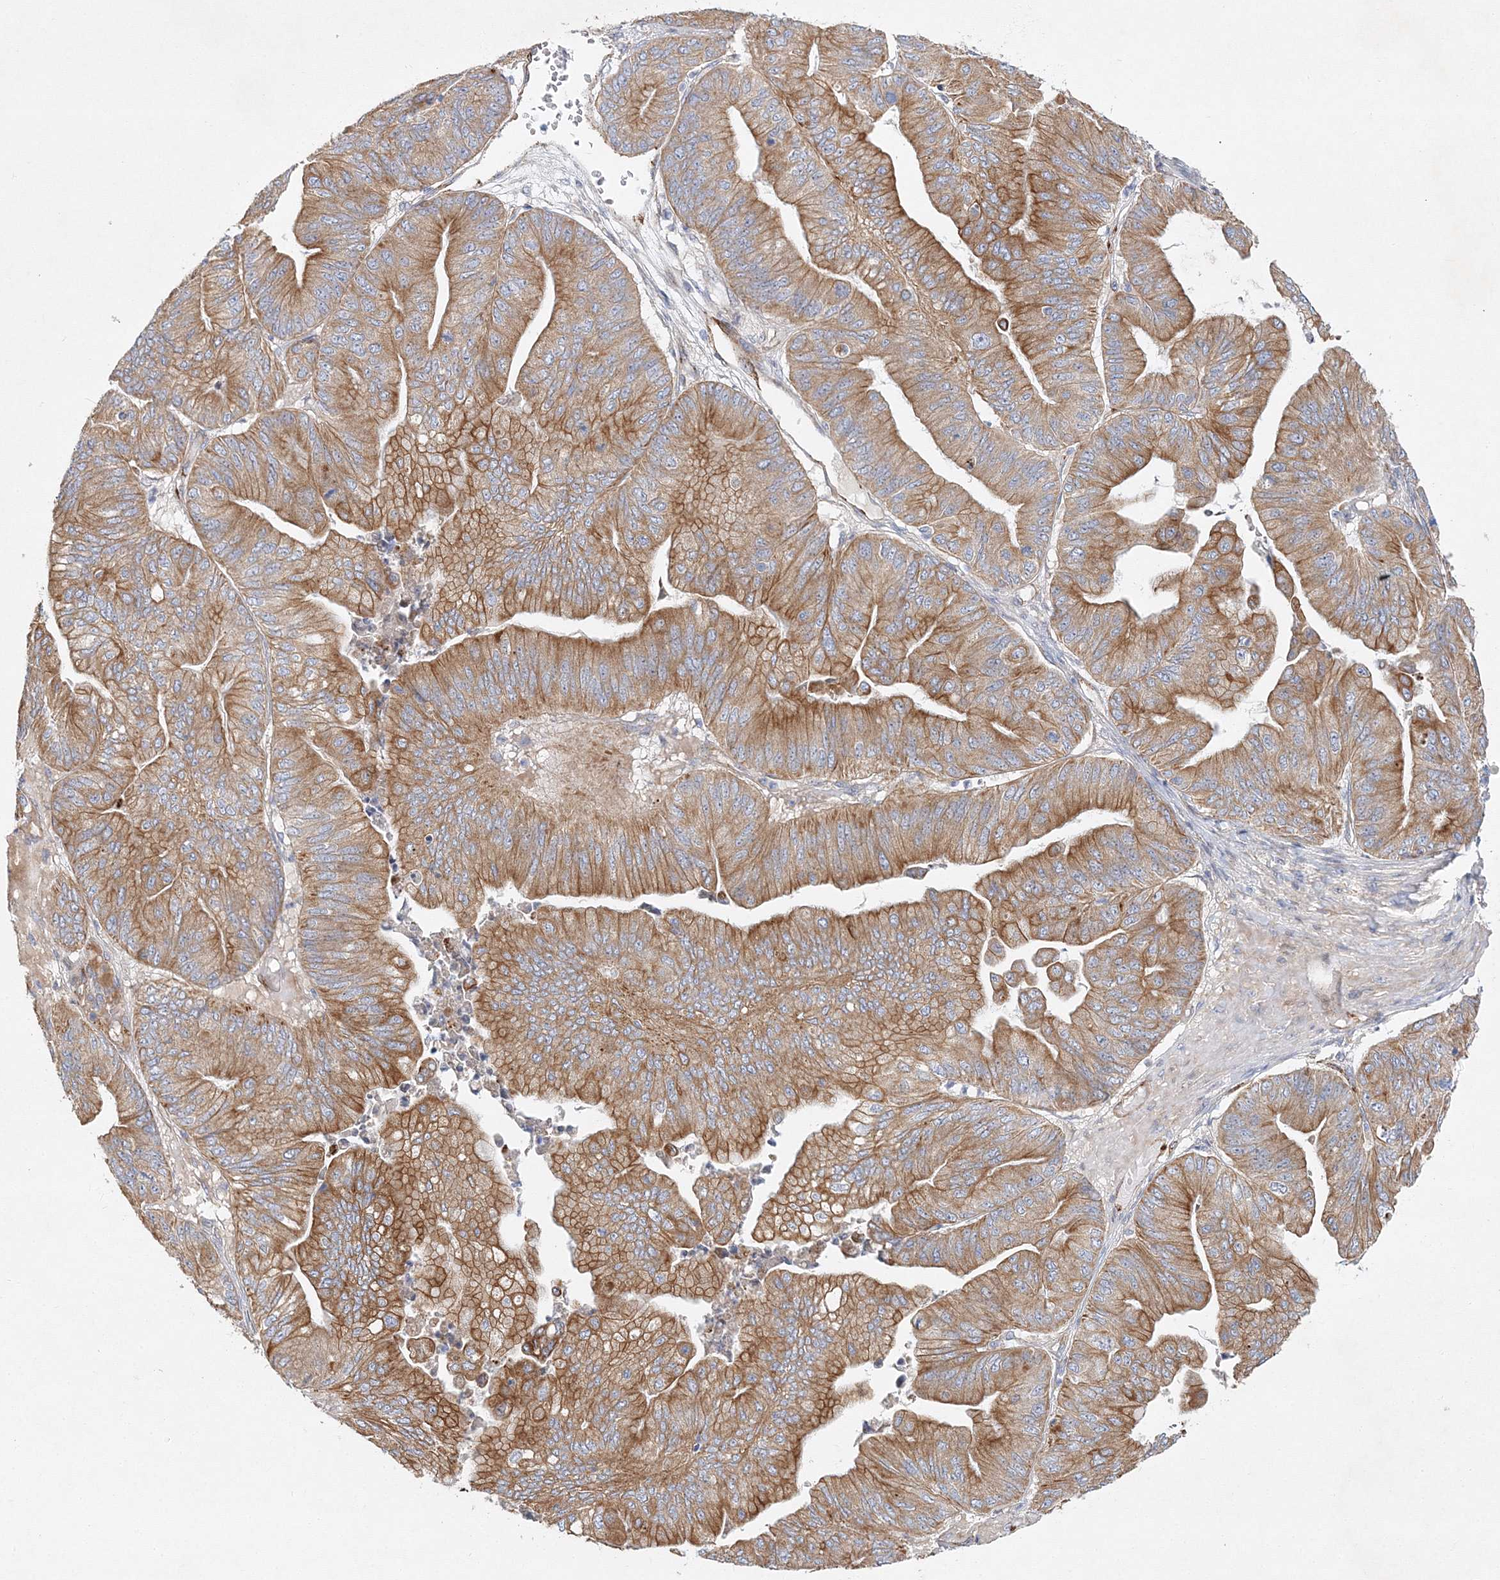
{"staining": {"intensity": "moderate", "quantity": ">75%", "location": "cytoplasmic/membranous"}, "tissue": "ovarian cancer", "cell_type": "Tumor cells", "image_type": "cancer", "snomed": [{"axis": "morphology", "description": "Cystadenocarcinoma, mucinous, NOS"}, {"axis": "topography", "description": "Ovary"}], "caption": "Ovarian mucinous cystadenocarcinoma stained with a brown dye demonstrates moderate cytoplasmic/membranous positive positivity in approximately >75% of tumor cells.", "gene": "ZFYVE16", "patient": {"sex": "female", "age": 61}}